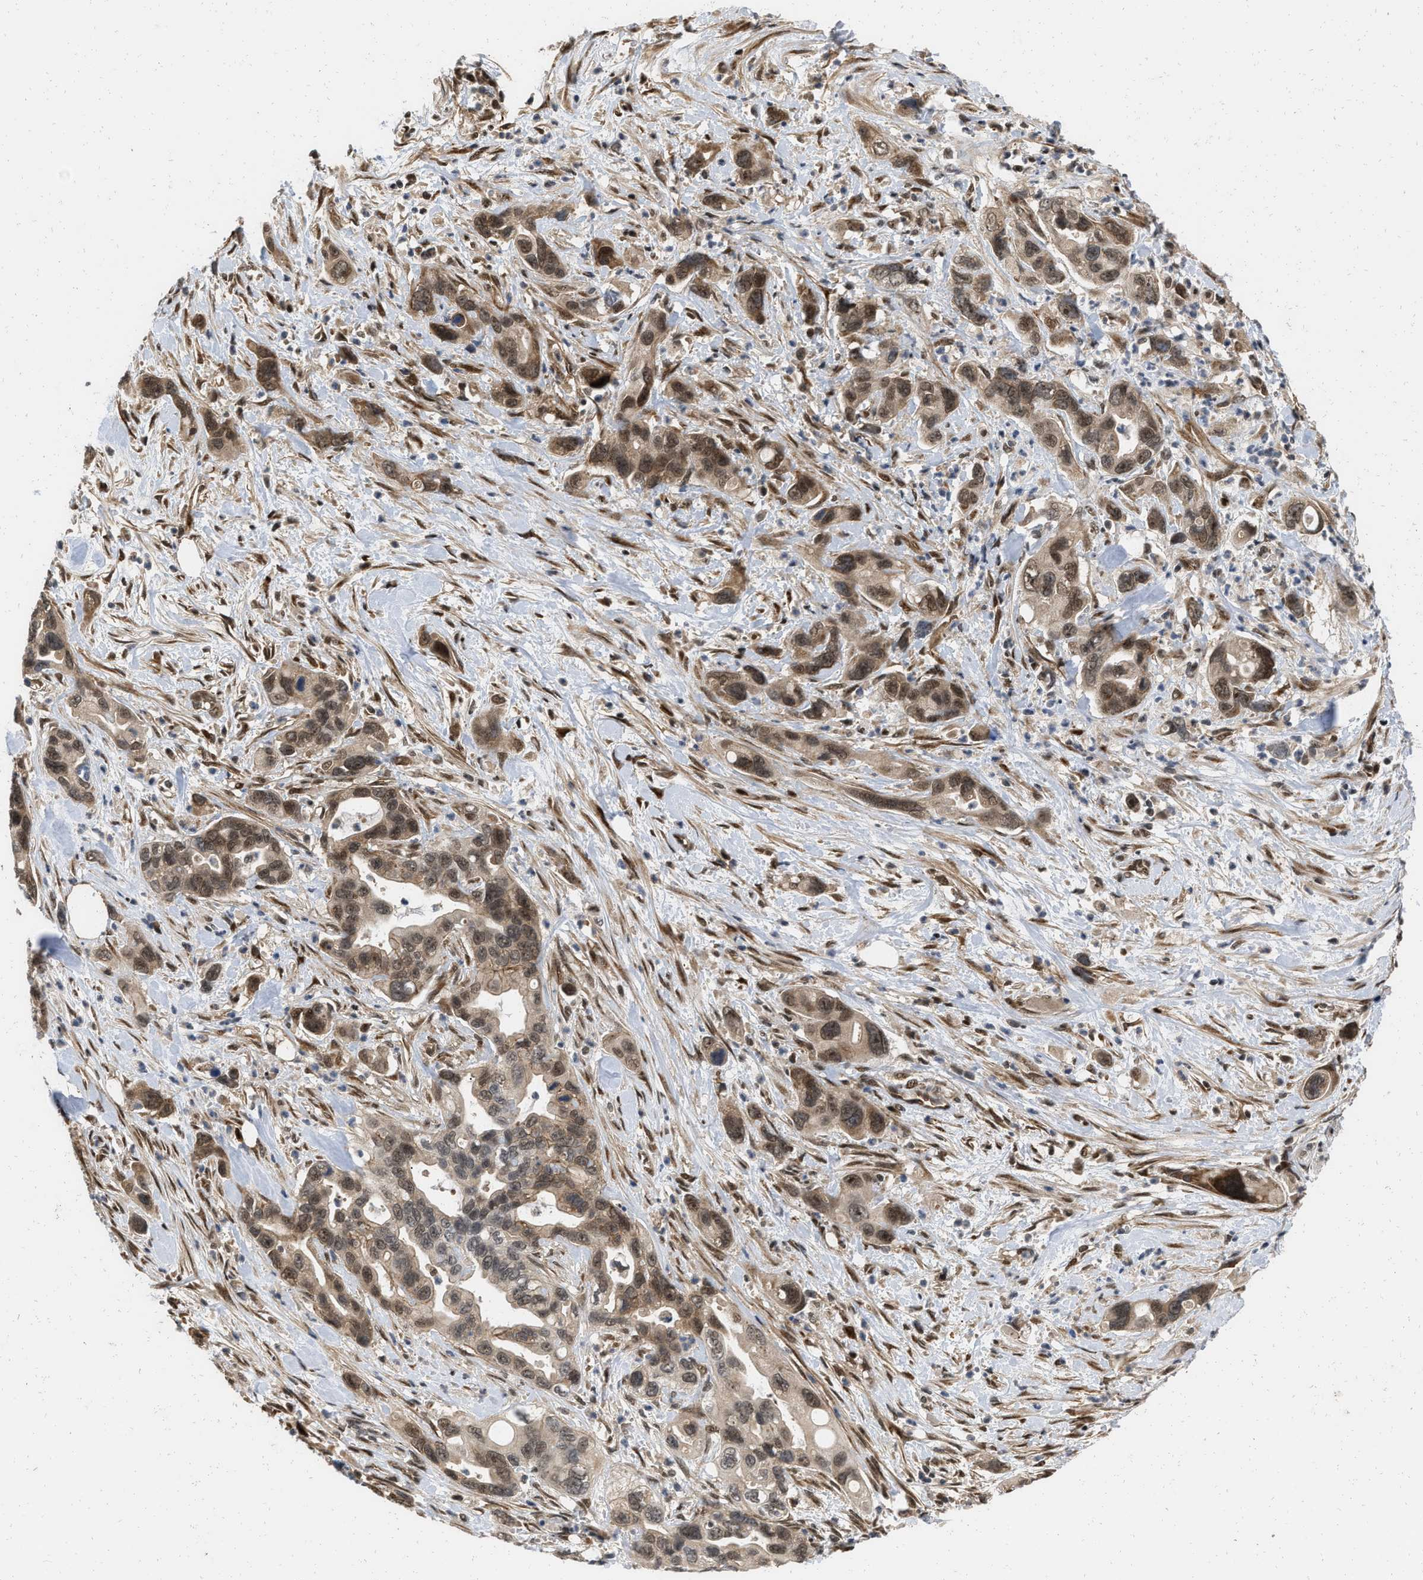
{"staining": {"intensity": "moderate", "quantity": ">75%", "location": "cytoplasmic/membranous,nuclear"}, "tissue": "pancreatic cancer", "cell_type": "Tumor cells", "image_type": "cancer", "snomed": [{"axis": "morphology", "description": "Adenocarcinoma, NOS"}, {"axis": "topography", "description": "Pancreas"}], "caption": "This is an image of IHC staining of pancreatic adenocarcinoma, which shows moderate staining in the cytoplasmic/membranous and nuclear of tumor cells.", "gene": "ANKRD11", "patient": {"sex": "female", "age": 70}}